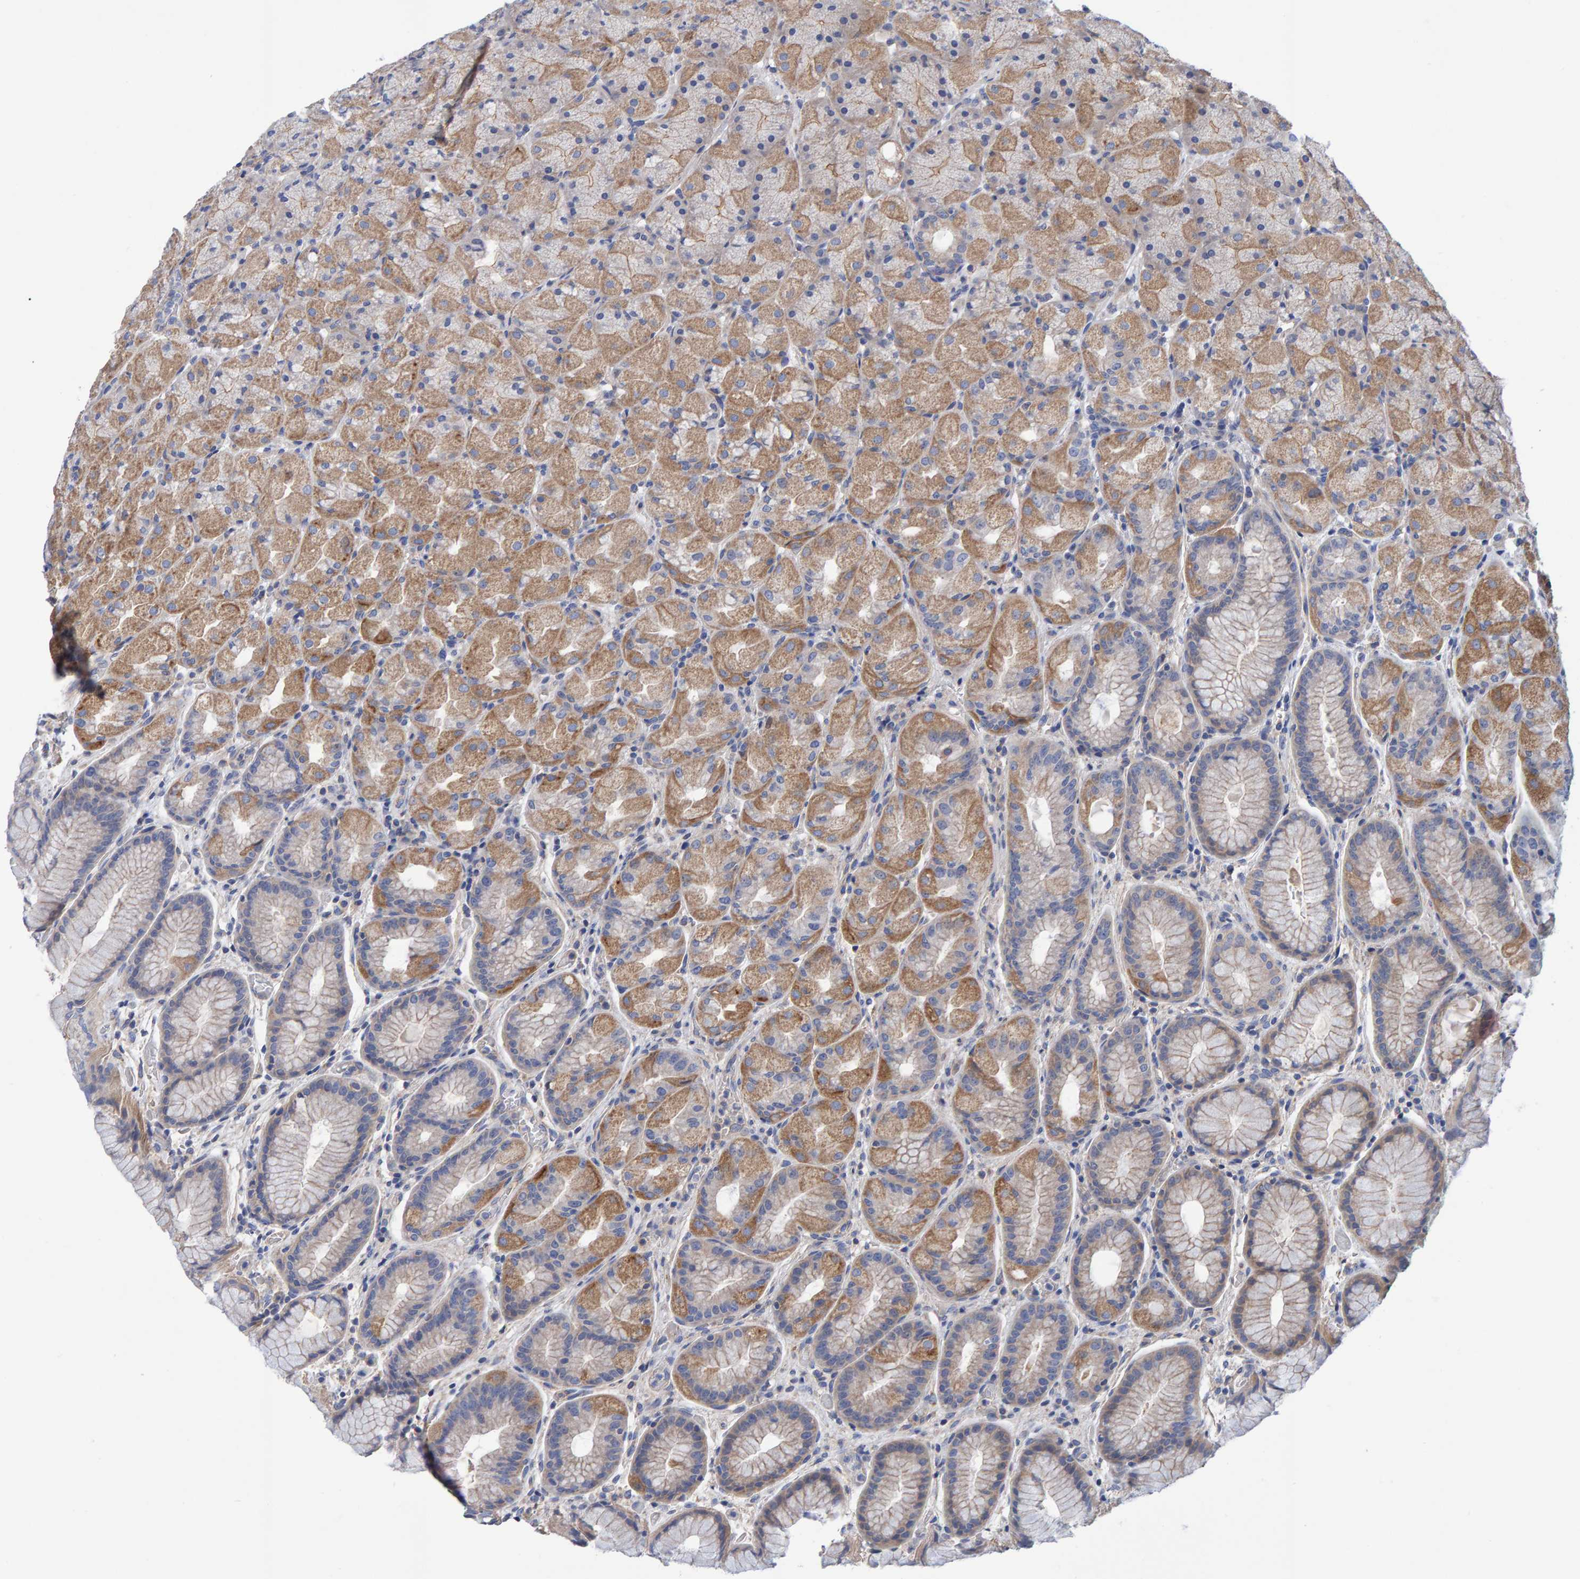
{"staining": {"intensity": "moderate", "quantity": ">75%", "location": "cytoplasmic/membranous"}, "tissue": "stomach", "cell_type": "Glandular cells", "image_type": "normal", "snomed": [{"axis": "morphology", "description": "Normal tissue, NOS"}, {"axis": "topography", "description": "Stomach, upper"}, {"axis": "topography", "description": "Stomach"}], "caption": "Stomach stained with DAB (3,3'-diaminobenzidine) immunohistochemistry reveals medium levels of moderate cytoplasmic/membranous expression in about >75% of glandular cells. The protein is stained brown, and the nuclei are stained in blue (DAB IHC with brightfield microscopy, high magnification).", "gene": "EFR3A", "patient": {"sex": "male", "age": 48}}